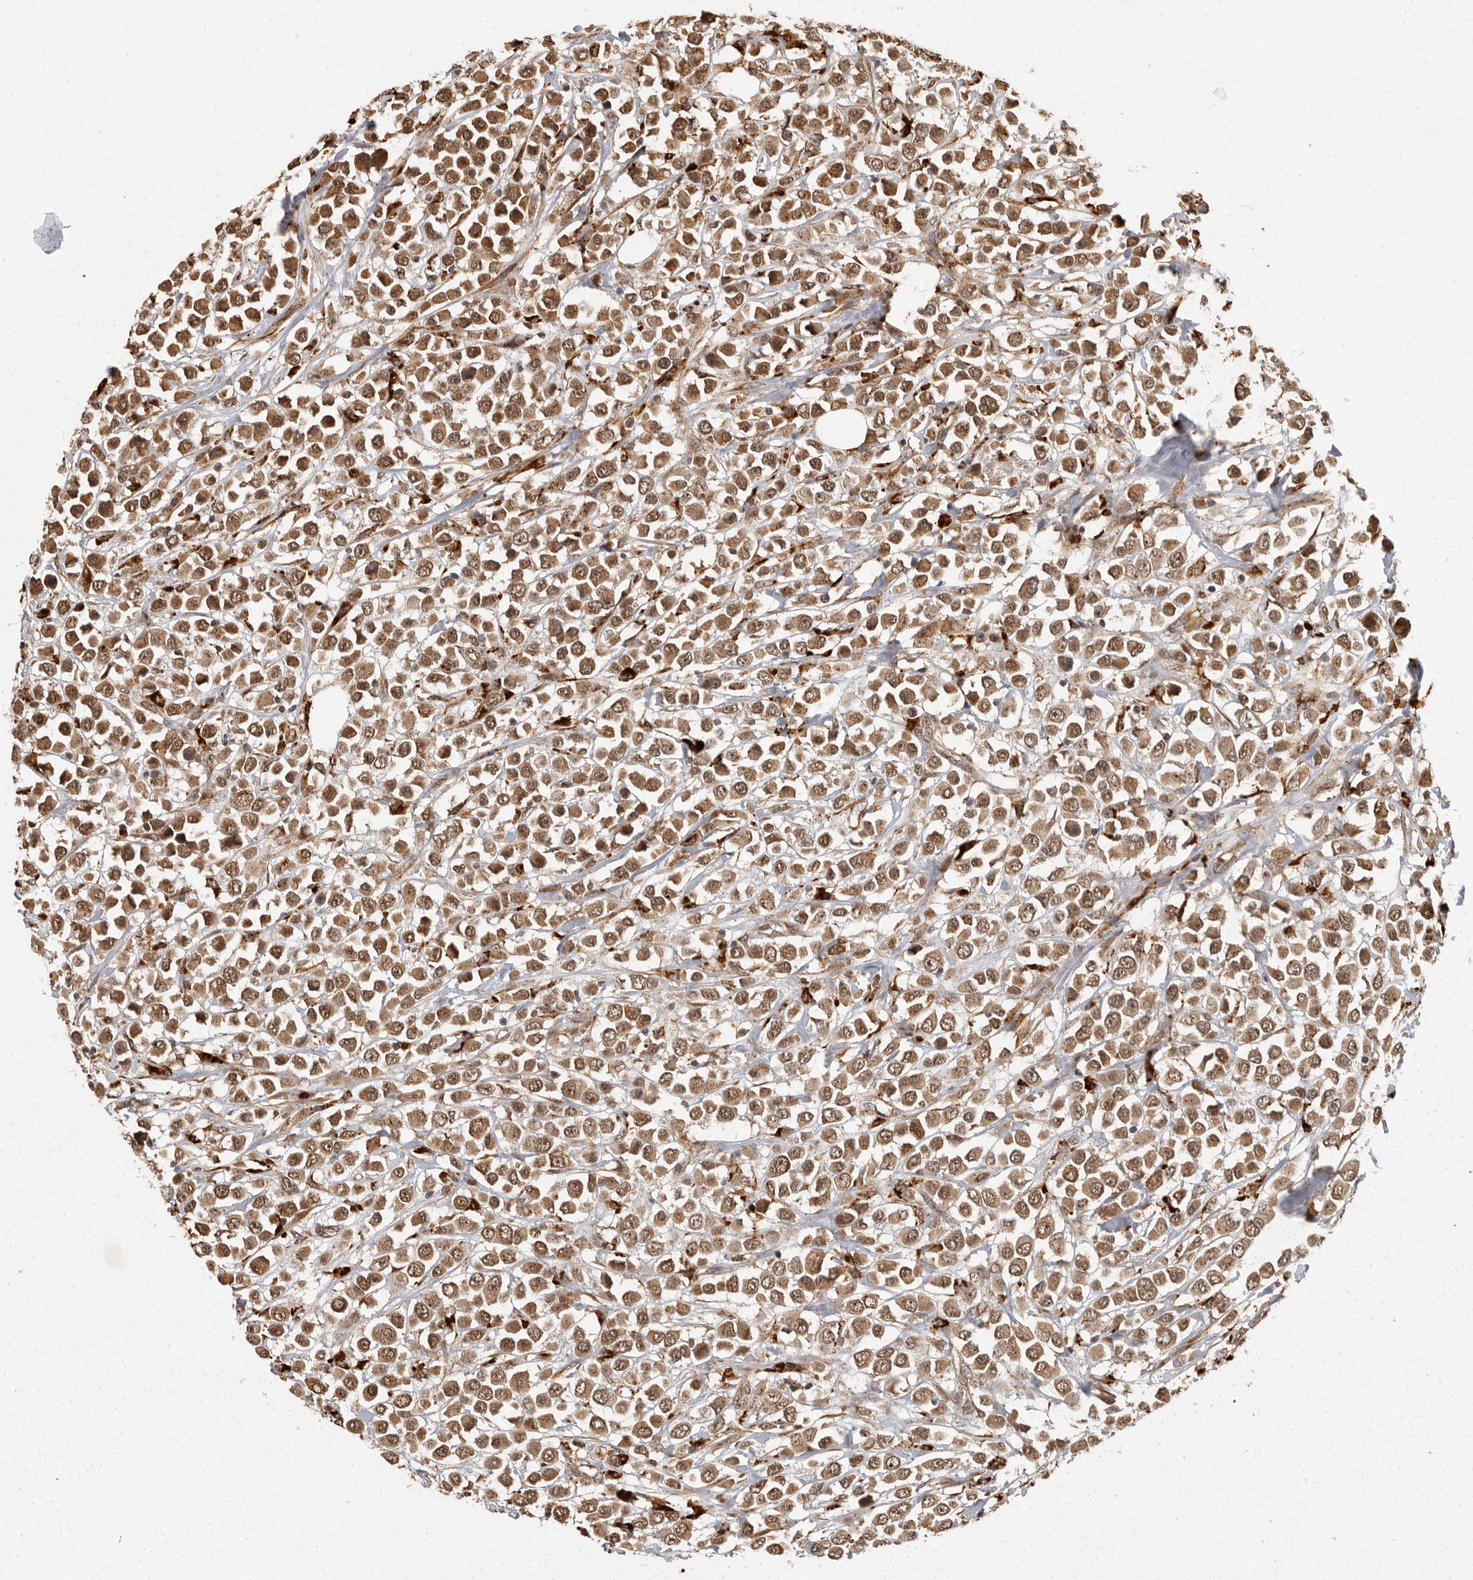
{"staining": {"intensity": "moderate", "quantity": ">75%", "location": "cytoplasmic/membranous,nuclear"}, "tissue": "breast cancer", "cell_type": "Tumor cells", "image_type": "cancer", "snomed": [{"axis": "morphology", "description": "Duct carcinoma"}, {"axis": "topography", "description": "Breast"}], "caption": "Breast infiltrating ductal carcinoma stained with DAB immunohistochemistry displays medium levels of moderate cytoplasmic/membranous and nuclear staining in approximately >75% of tumor cells. (IHC, brightfield microscopy, high magnification).", "gene": "ZNF83", "patient": {"sex": "female", "age": 61}}